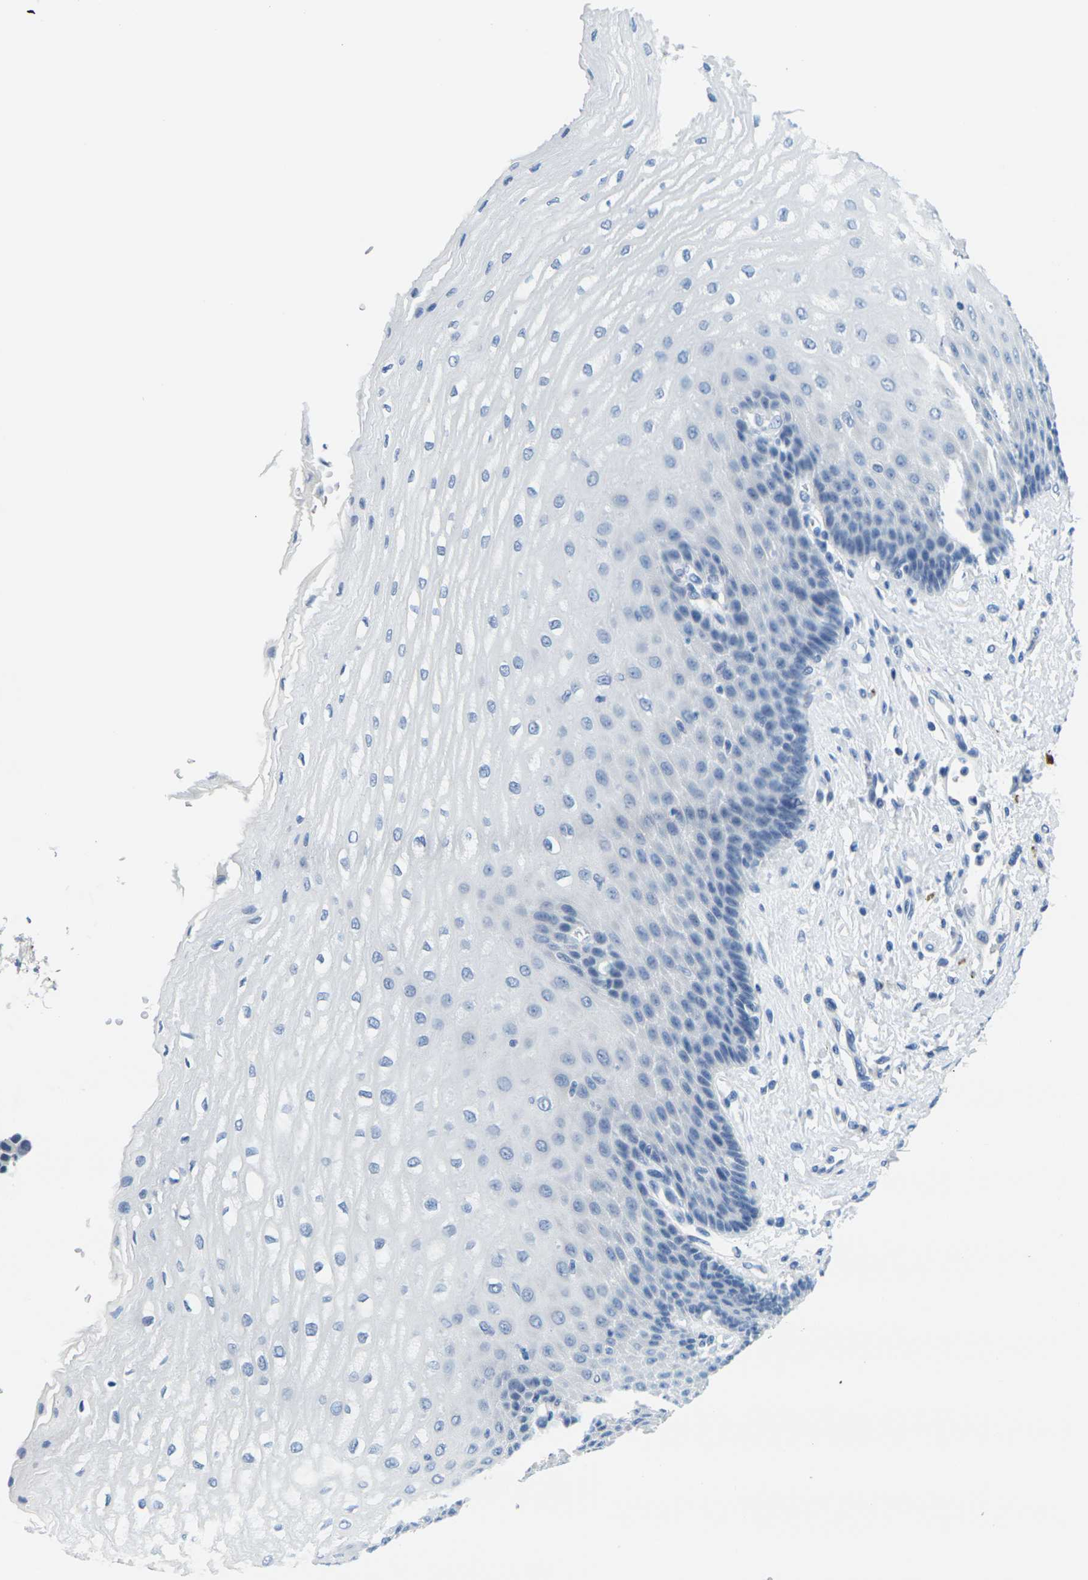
{"staining": {"intensity": "negative", "quantity": "none", "location": "none"}, "tissue": "esophagus", "cell_type": "Squamous epithelial cells", "image_type": "normal", "snomed": [{"axis": "morphology", "description": "Normal tissue, NOS"}, {"axis": "topography", "description": "Esophagus"}], "caption": "Human esophagus stained for a protein using immunohistochemistry (IHC) reveals no staining in squamous epithelial cells.", "gene": "GPR15", "patient": {"sex": "male", "age": 54}}